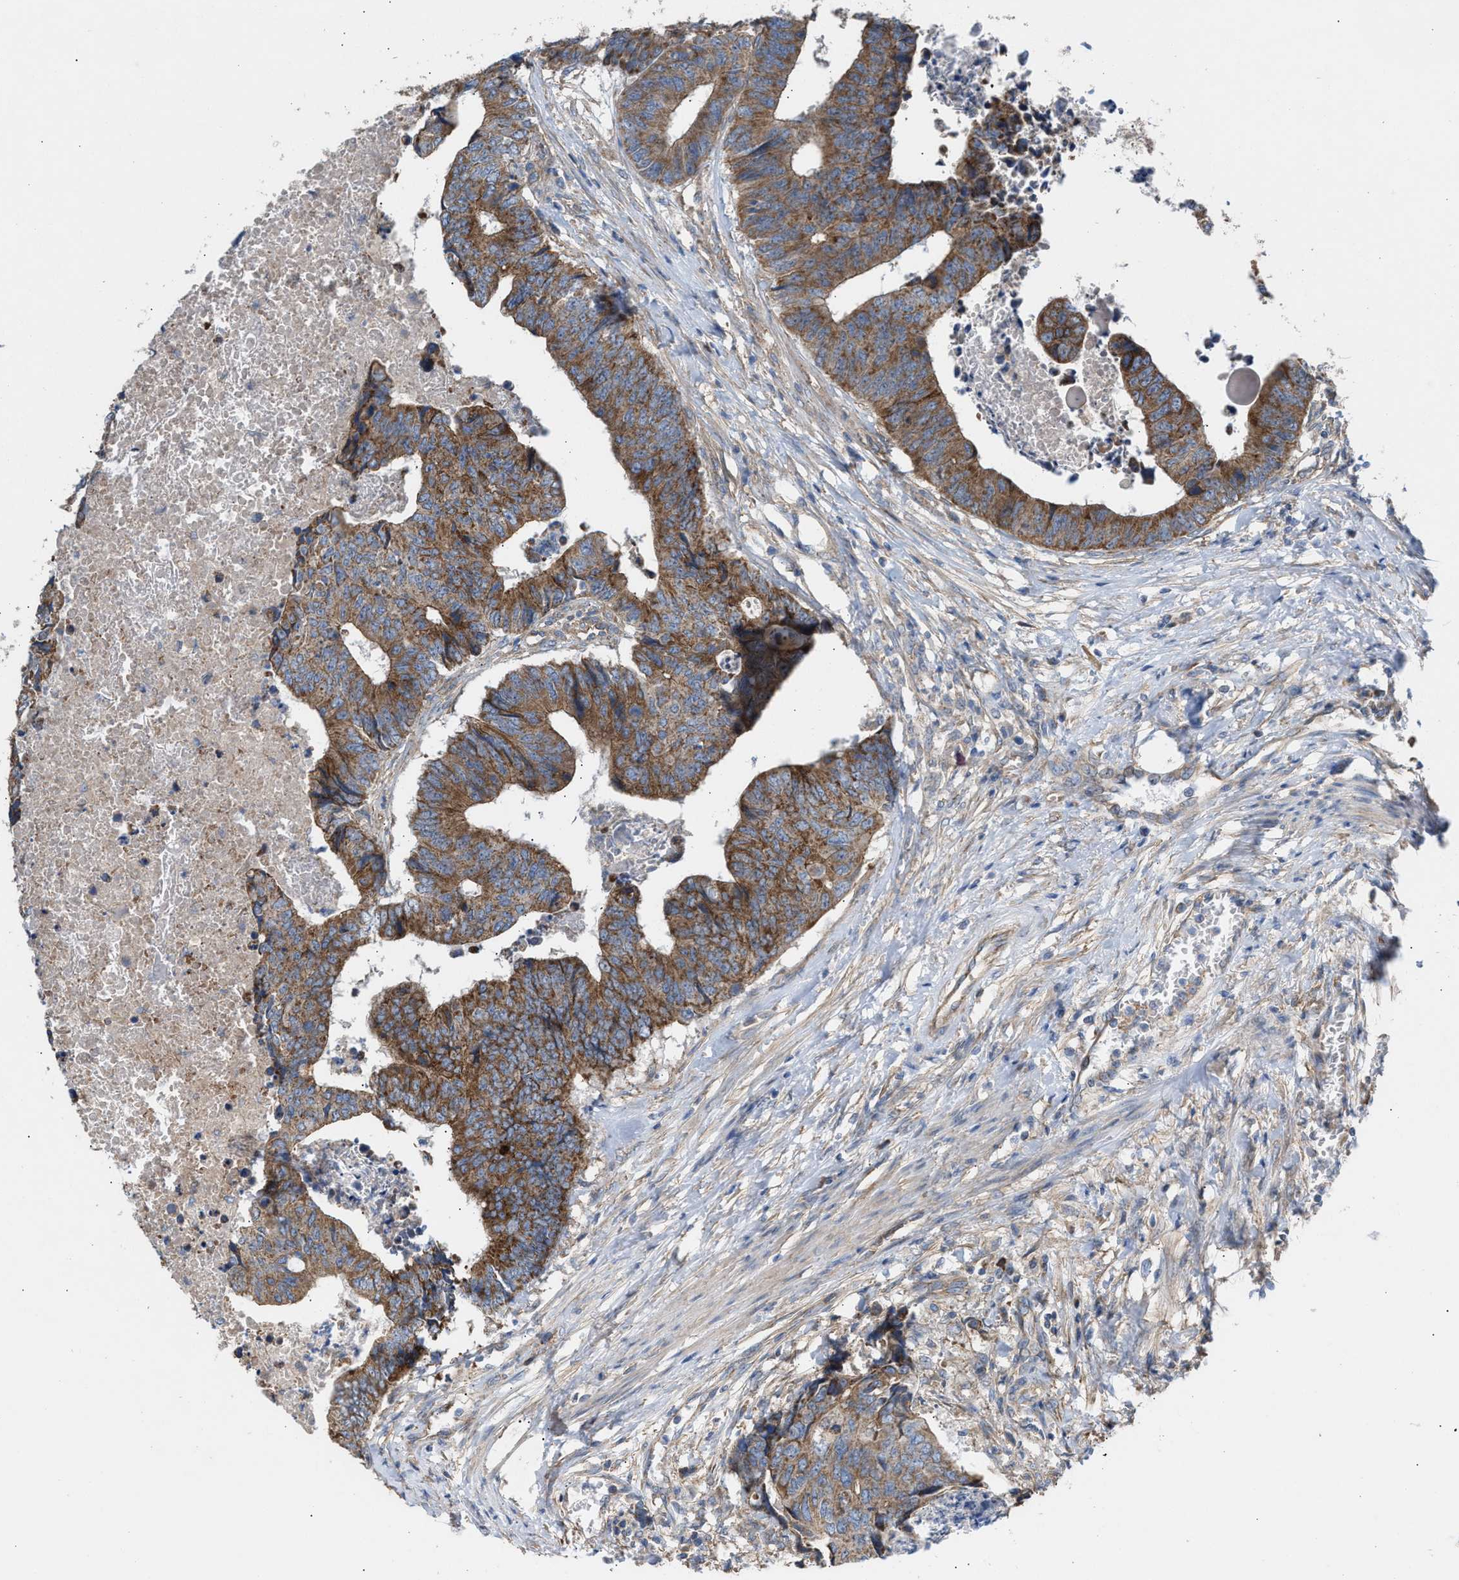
{"staining": {"intensity": "moderate", "quantity": ">75%", "location": "cytoplasmic/membranous"}, "tissue": "colorectal cancer", "cell_type": "Tumor cells", "image_type": "cancer", "snomed": [{"axis": "morphology", "description": "Adenocarcinoma, NOS"}, {"axis": "topography", "description": "Rectum"}], "caption": "The histopathology image shows staining of adenocarcinoma (colorectal), revealing moderate cytoplasmic/membranous protein expression (brown color) within tumor cells.", "gene": "OXSM", "patient": {"sex": "male", "age": 84}}